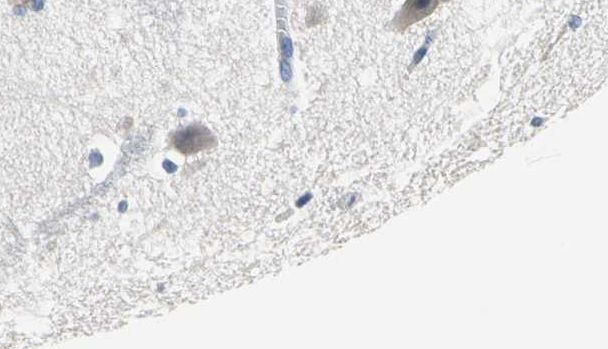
{"staining": {"intensity": "weak", "quantity": "25%-75%", "location": "cytoplasmic/membranous"}, "tissue": "hippocampus", "cell_type": "Glial cells", "image_type": "normal", "snomed": [{"axis": "morphology", "description": "Normal tissue, NOS"}, {"axis": "topography", "description": "Hippocampus"}], "caption": "Immunohistochemical staining of benign human hippocampus demonstrates low levels of weak cytoplasmic/membranous staining in approximately 25%-75% of glial cells.", "gene": "SELENOK", "patient": {"sex": "male", "age": 45}}